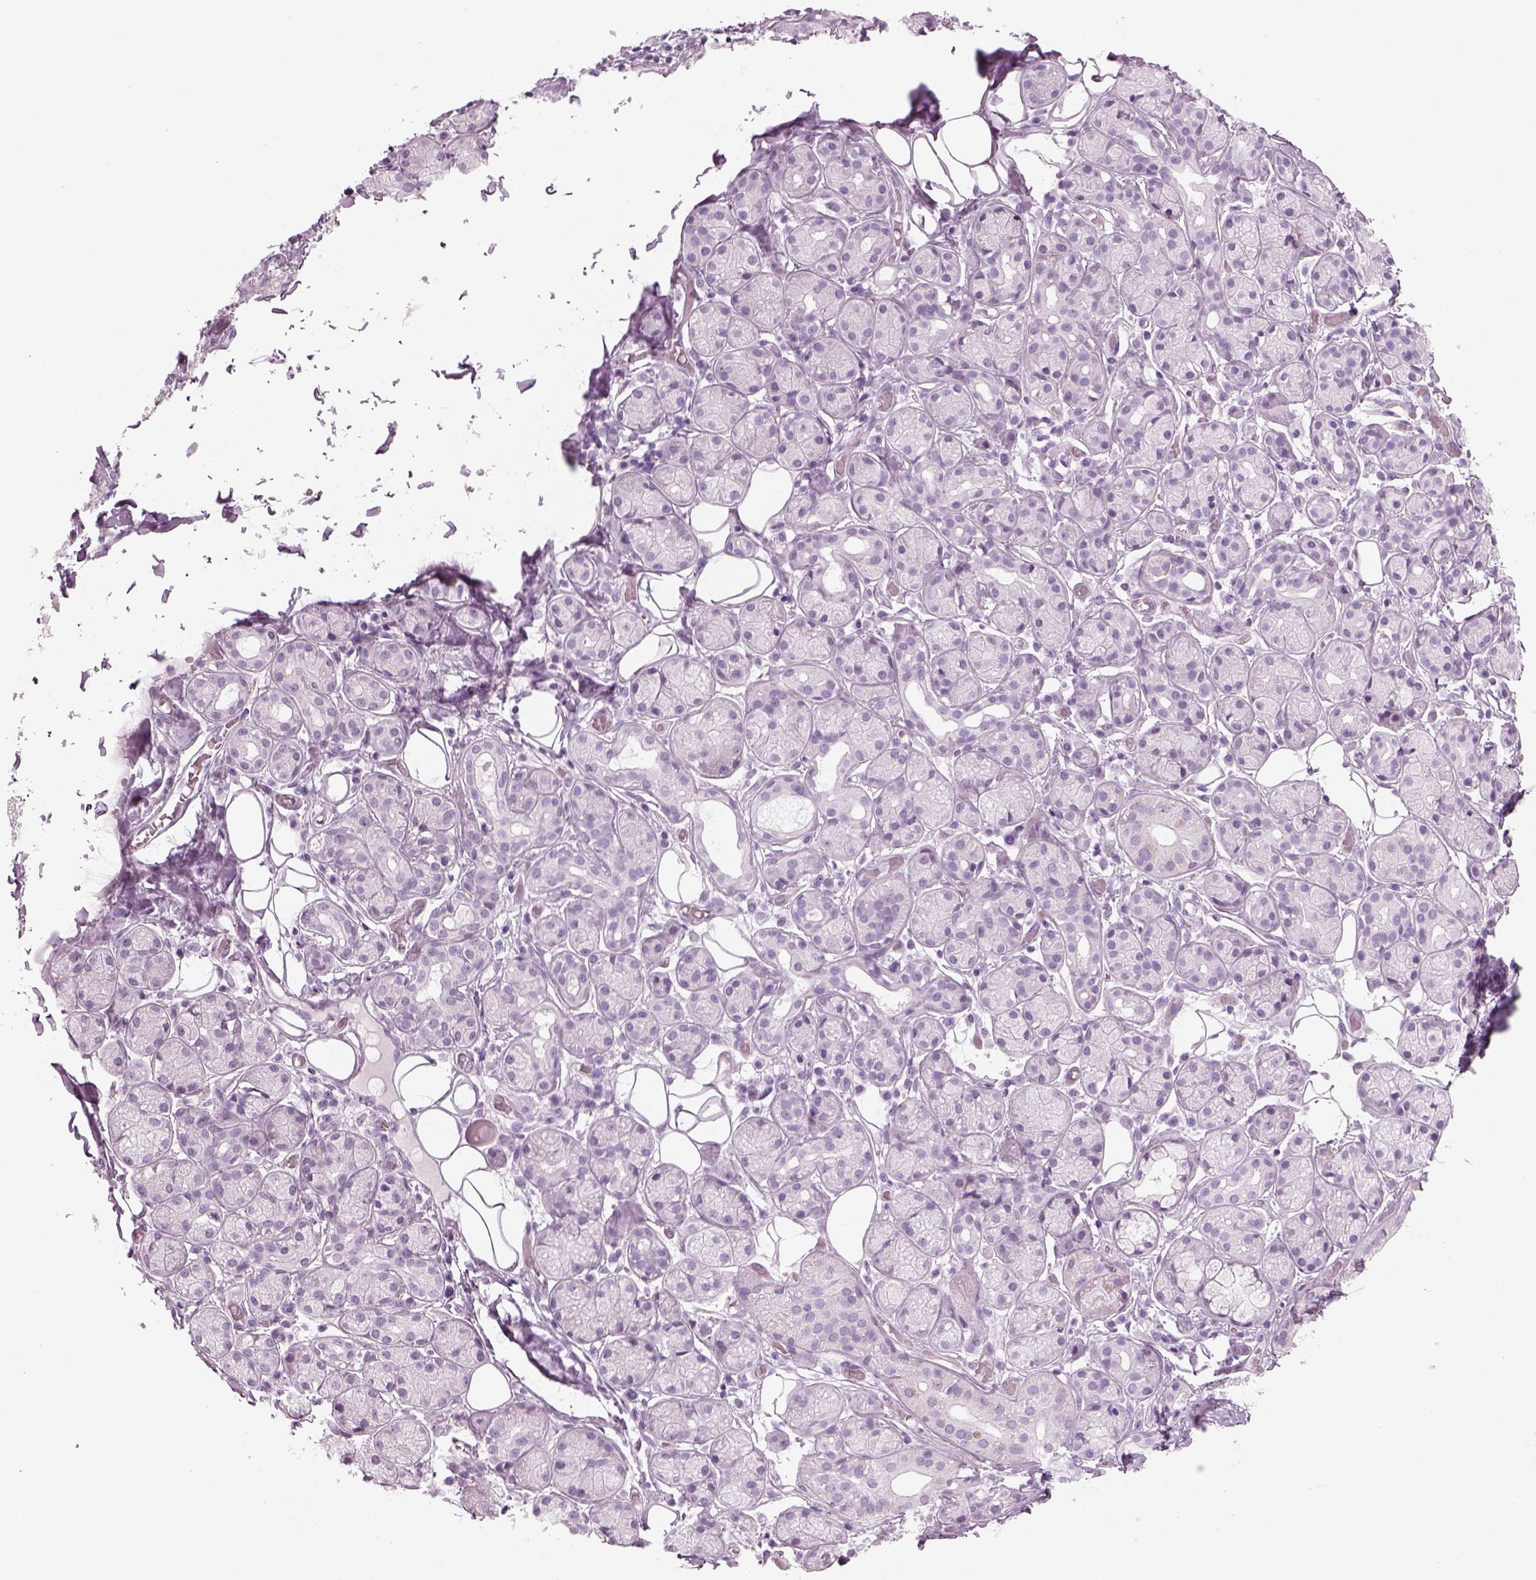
{"staining": {"intensity": "negative", "quantity": "none", "location": "none"}, "tissue": "salivary gland", "cell_type": "Glandular cells", "image_type": "normal", "snomed": [{"axis": "morphology", "description": "Normal tissue, NOS"}, {"axis": "topography", "description": "Salivary gland"}, {"axis": "topography", "description": "Peripheral nerve tissue"}], "caption": "DAB immunohistochemical staining of normal human salivary gland displays no significant staining in glandular cells. (Immunohistochemistry (ihc), brightfield microscopy, high magnification).", "gene": "SAG", "patient": {"sex": "male", "age": 71}}